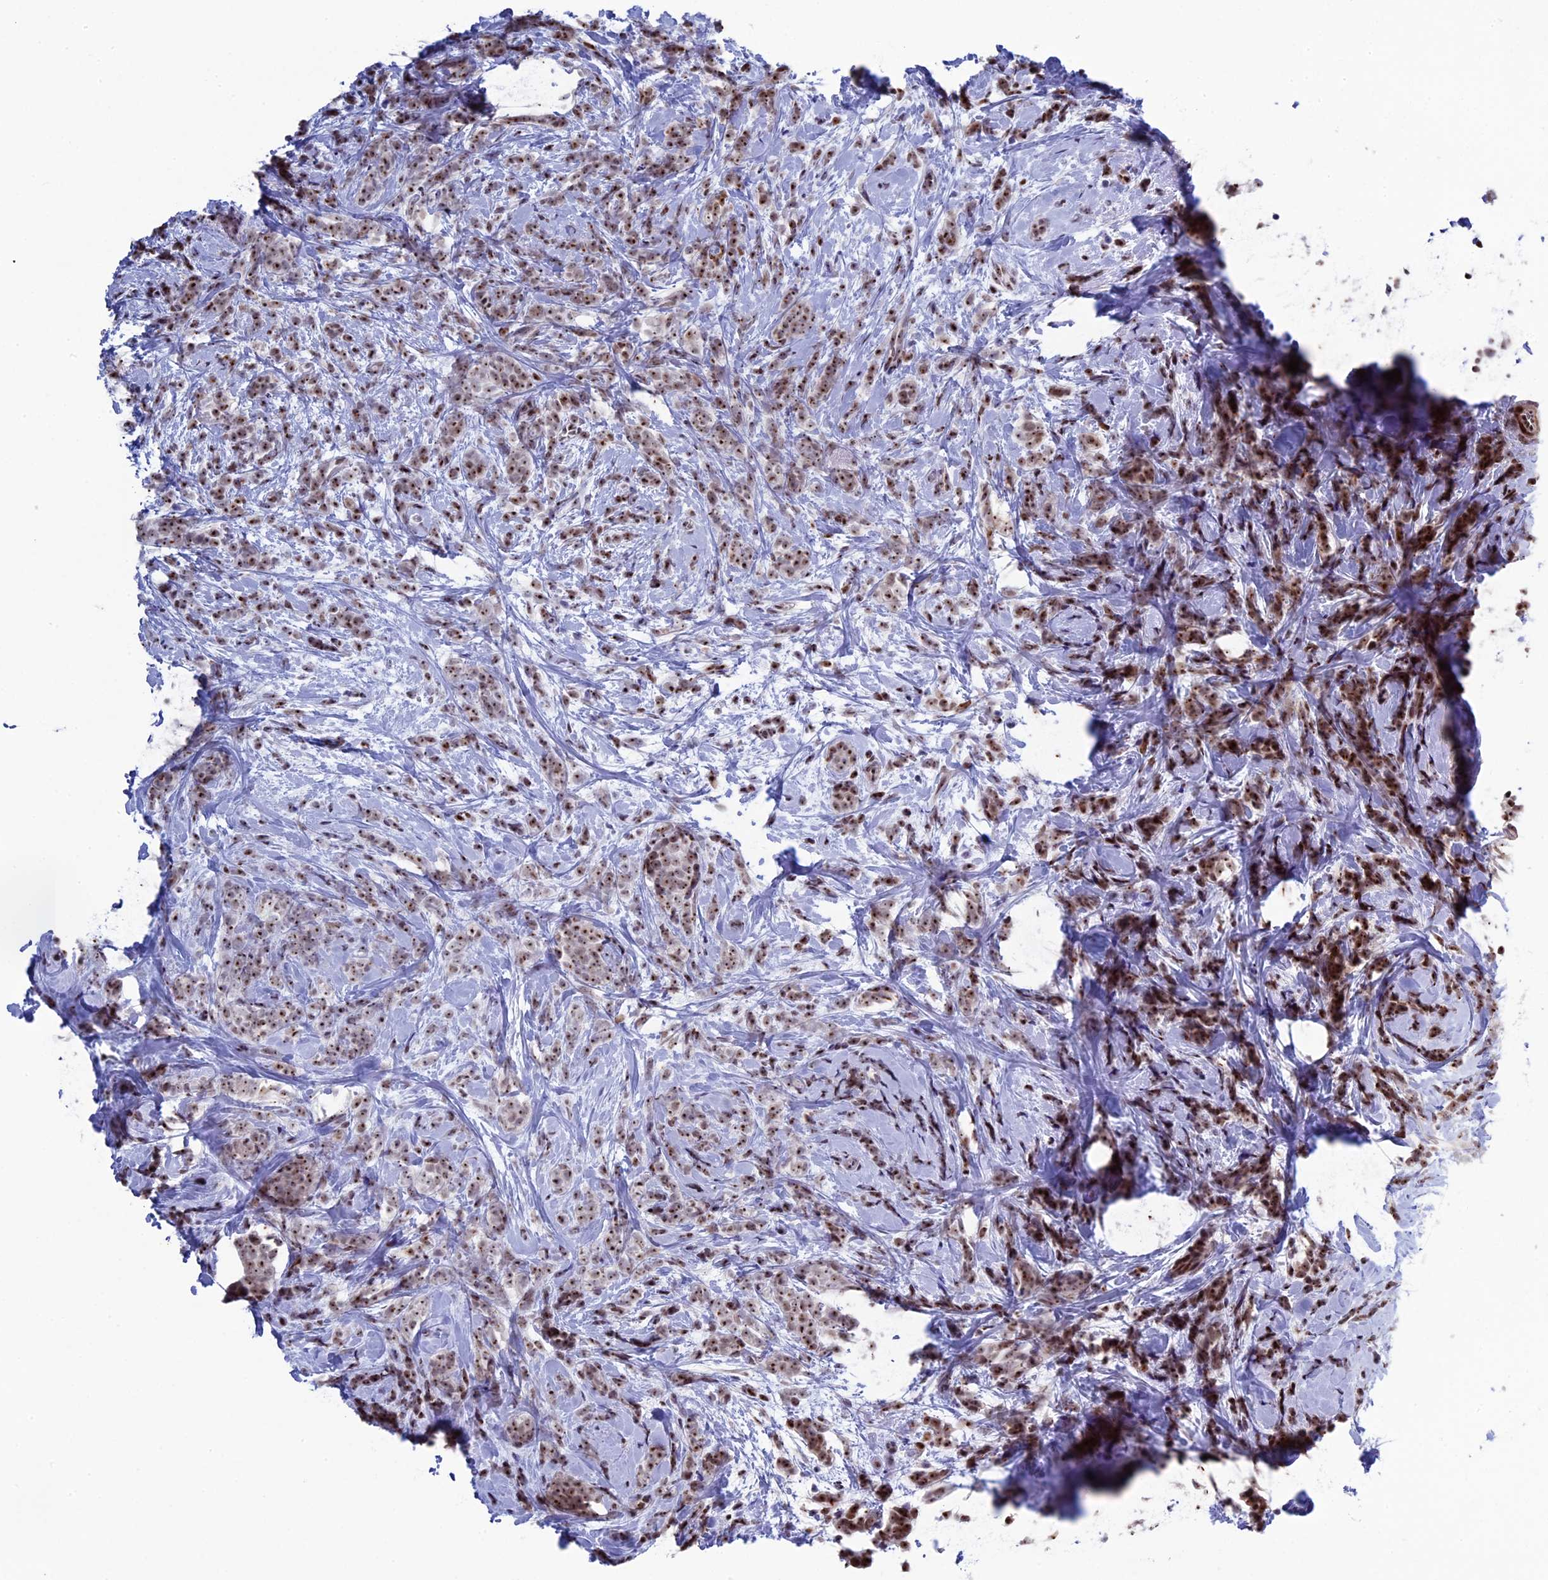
{"staining": {"intensity": "strong", "quantity": ">75%", "location": "nuclear"}, "tissue": "breast cancer", "cell_type": "Tumor cells", "image_type": "cancer", "snomed": [{"axis": "morphology", "description": "Lobular carcinoma"}, {"axis": "topography", "description": "Breast"}], "caption": "Breast cancer (lobular carcinoma) stained with a brown dye displays strong nuclear positive positivity in approximately >75% of tumor cells.", "gene": "CCDC86", "patient": {"sex": "female", "age": 58}}